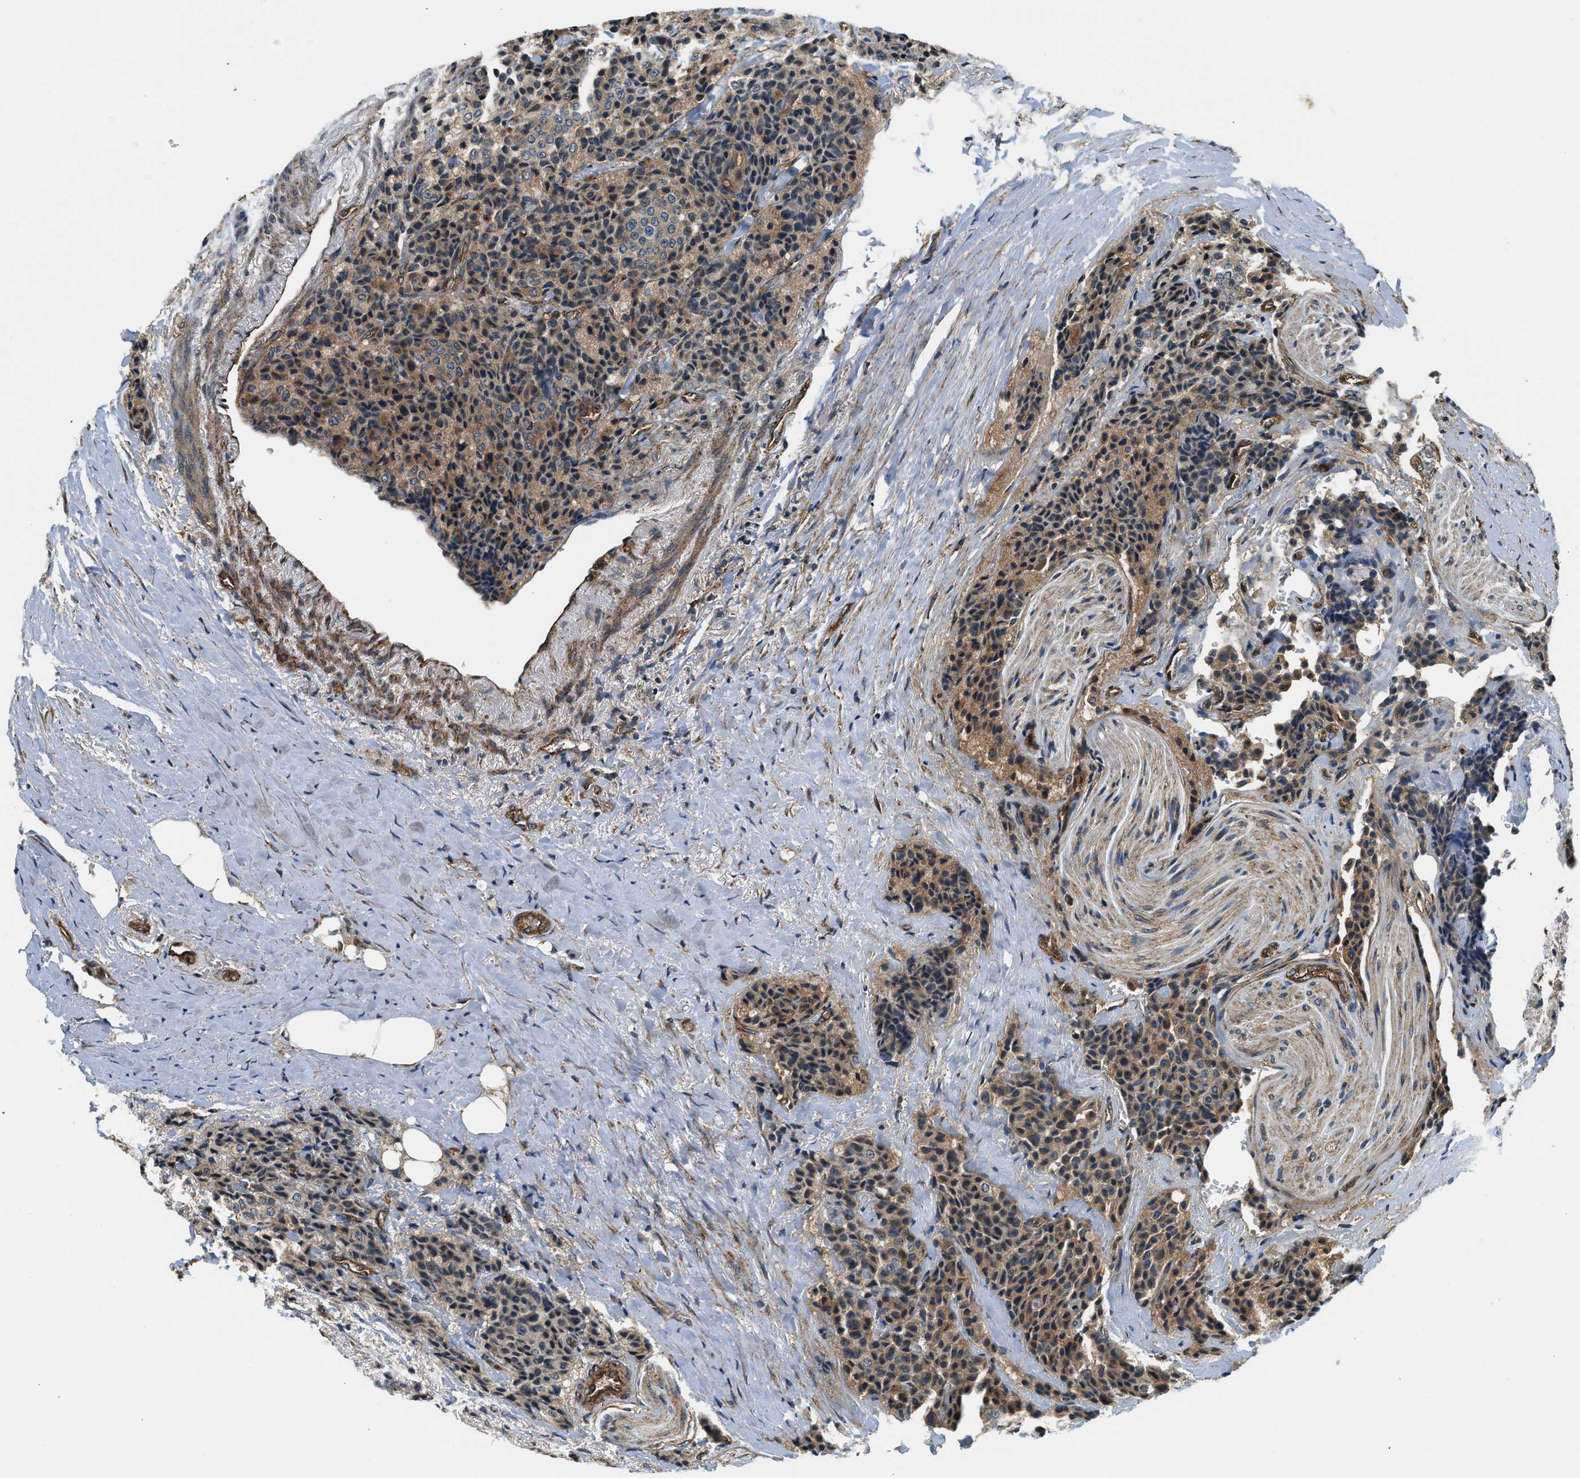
{"staining": {"intensity": "weak", "quantity": ">75%", "location": "cytoplasmic/membranous"}, "tissue": "carcinoid", "cell_type": "Tumor cells", "image_type": "cancer", "snomed": [{"axis": "morphology", "description": "Carcinoid, malignant, NOS"}, {"axis": "topography", "description": "Colon"}], "caption": "This photomicrograph shows carcinoid (malignant) stained with immunohistochemistry to label a protein in brown. The cytoplasmic/membranous of tumor cells show weak positivity for the protein. Nuclei are counter-stained blue.", "gene": "HIP1", "patient": {"sex": "female", "age": 61}}